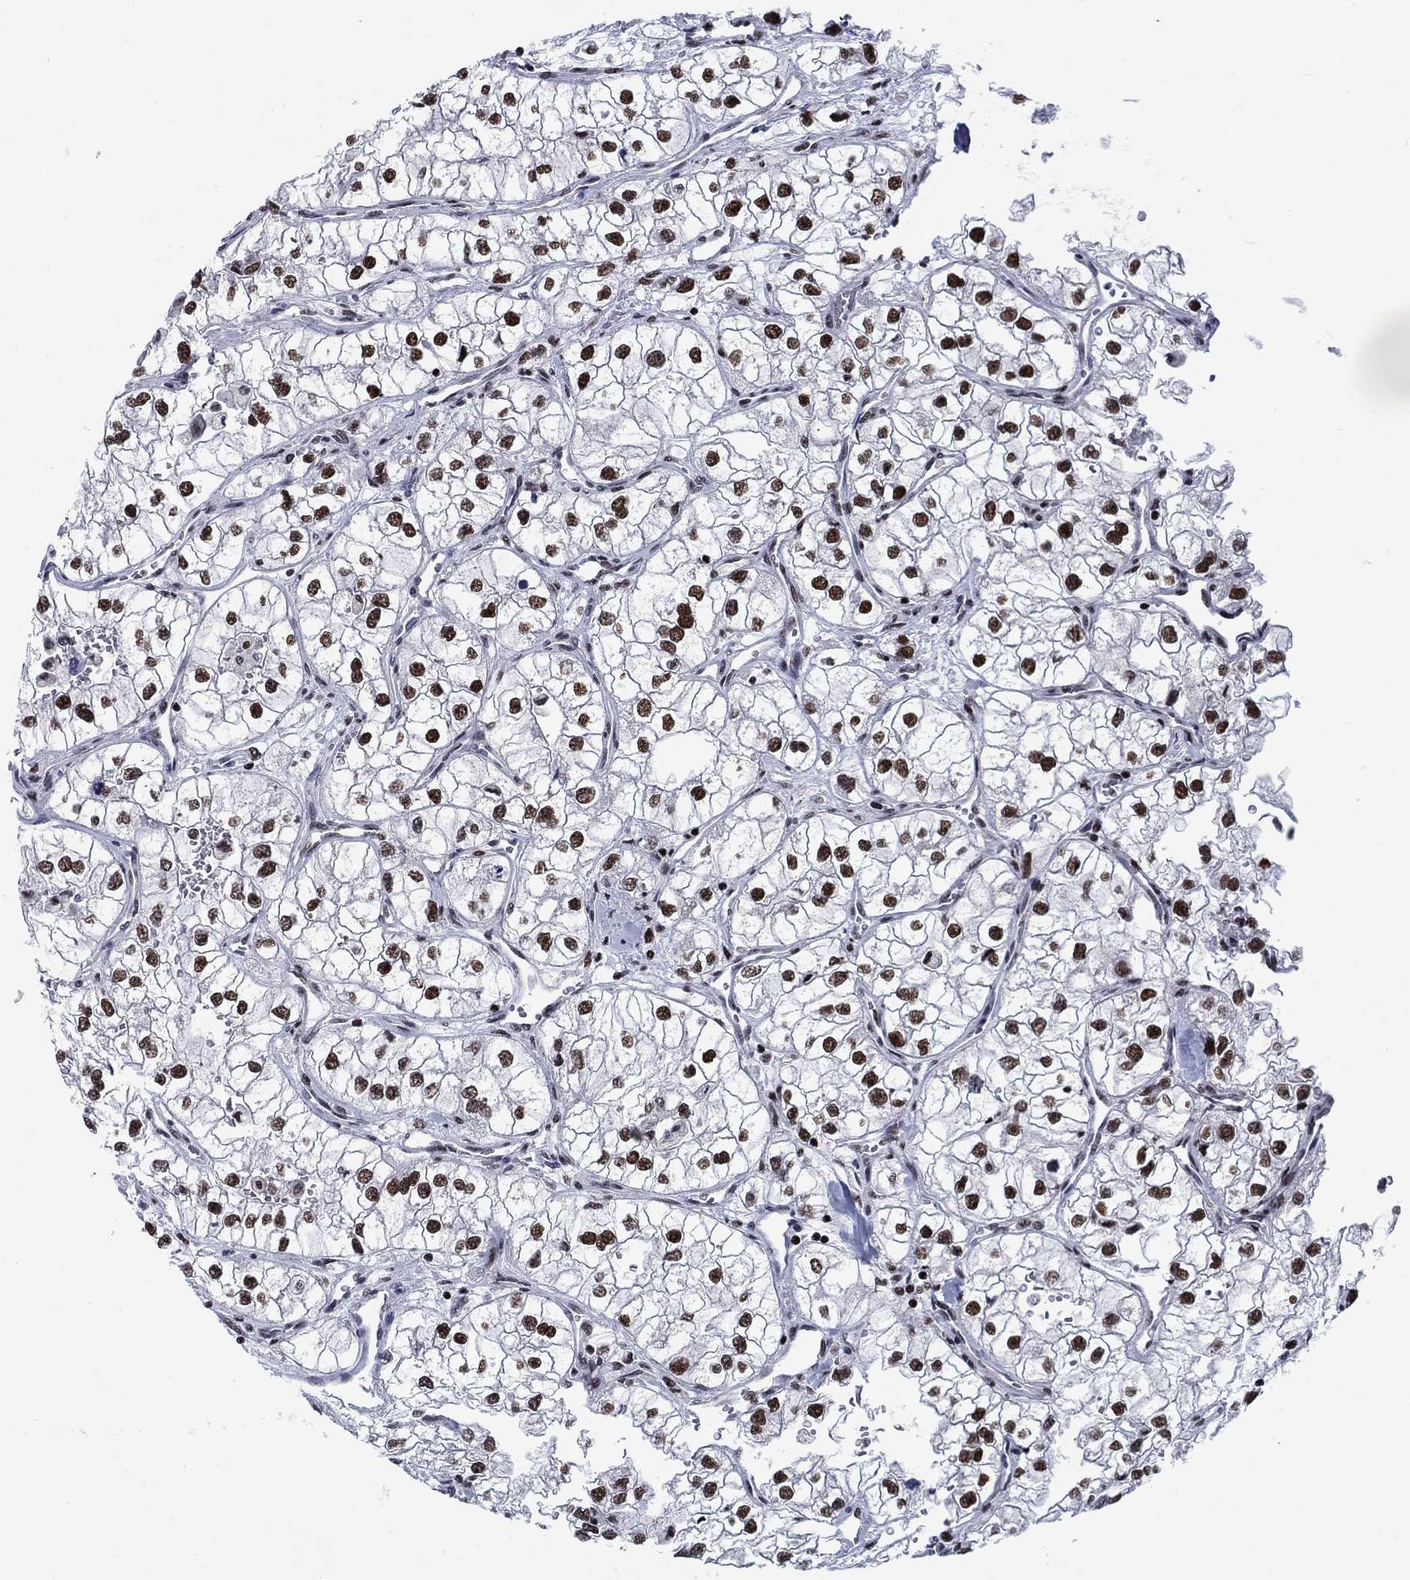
{"staining": {"intensity": "strong", "quantity": "25%-75%", "location": "nuclear"}, "tissue": "renal cancer", "cell_type": "Tumor cells", "image_type": "cancer", "snomed": [{"axis": "morphology", "description": "Adenocarcinoma, NOS"}, {"axis": "topography", "description": "Kidney"}], "caption": "Immunohistochemical staining of renal adenocarcinoma reveals high levels of strong nuclear protein expression in about 25%-75% of tumor cells.", "gene": "RPRD1B", "patient": {"sex": "male", "age": 59}}